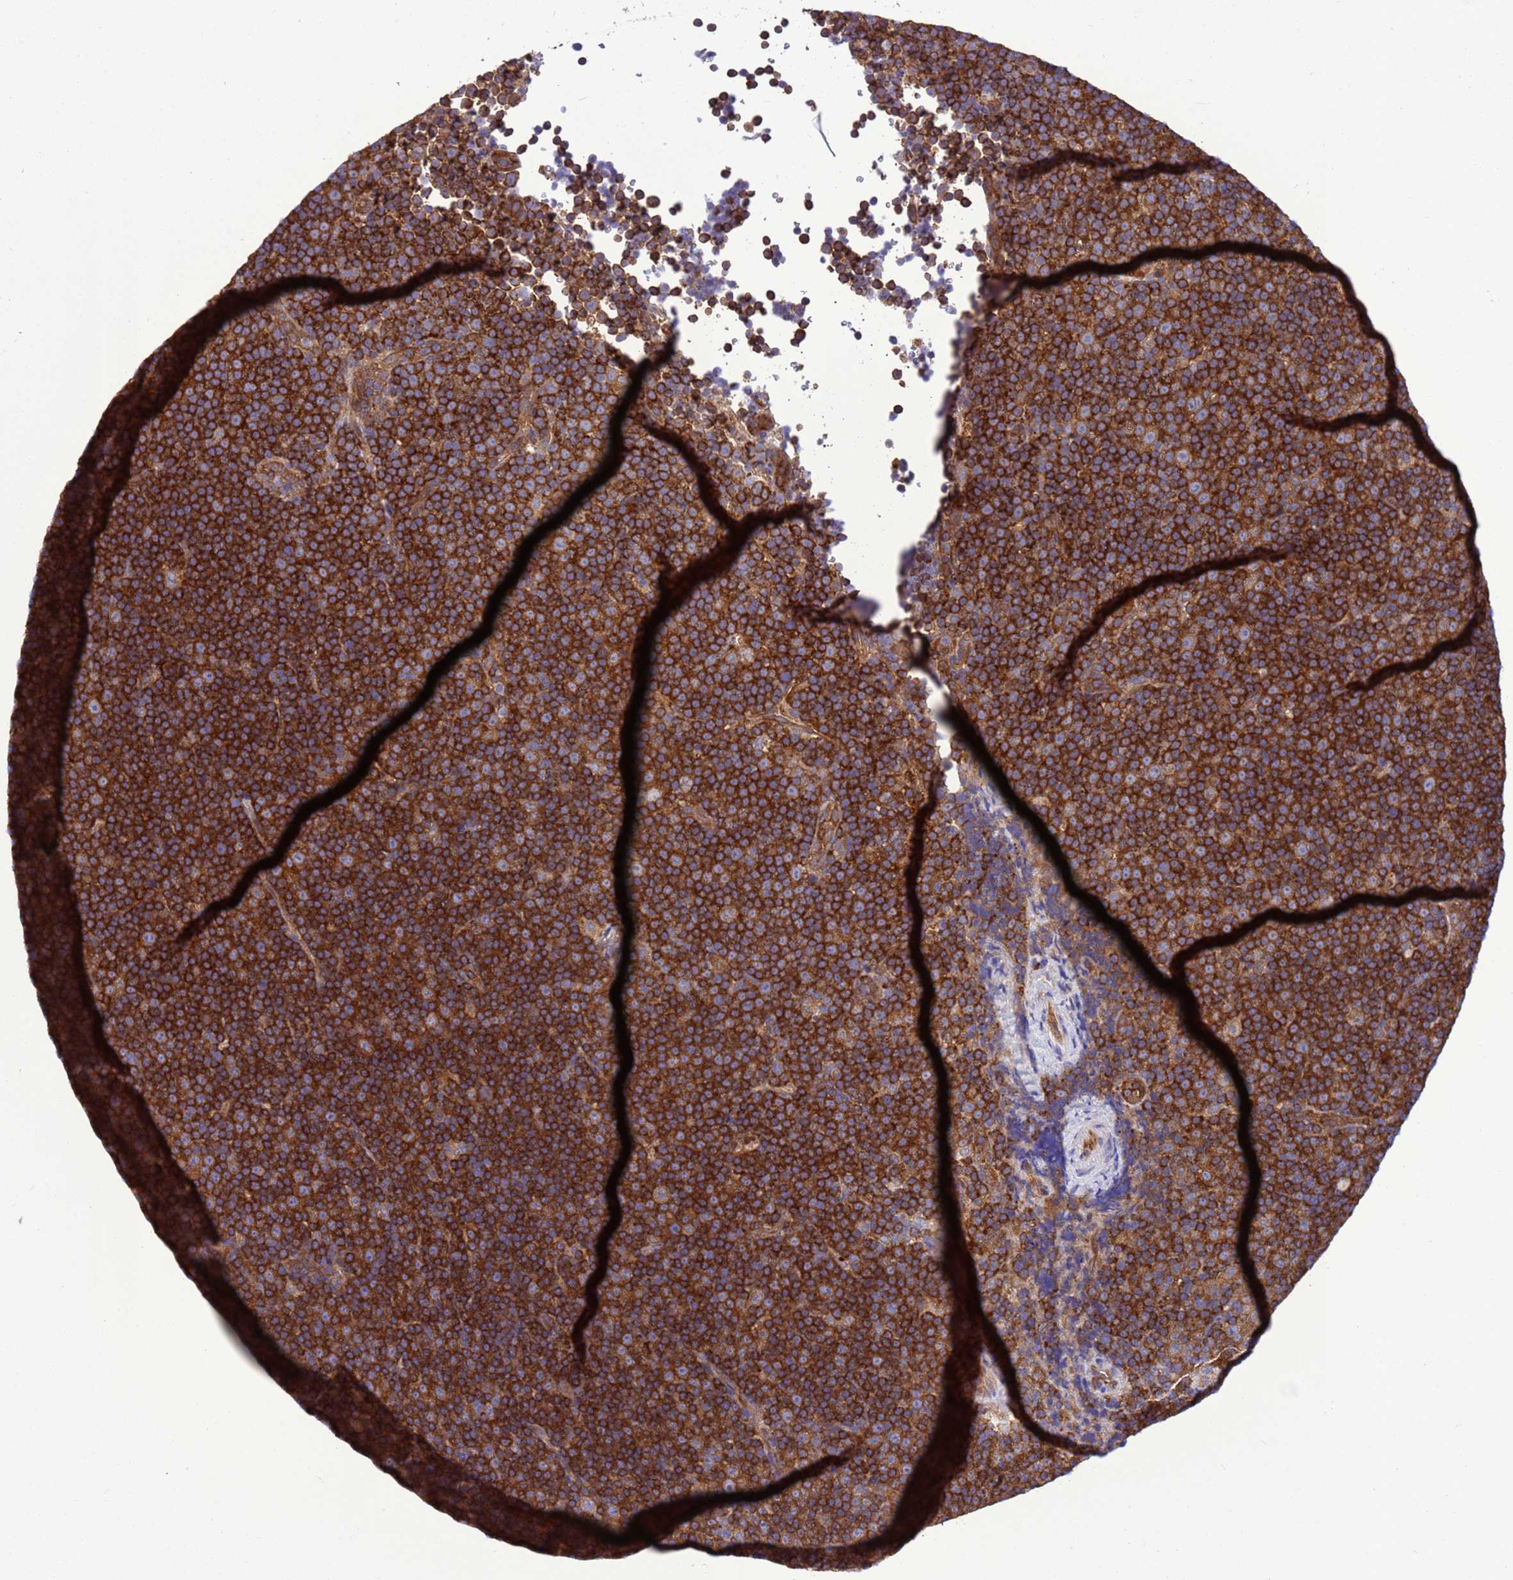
{"staining": {"intensity": "strong", "quantity": ">75%", "location": "cytoplasmic/membranous"}, "tissue": "lymphoma", "cell_type": "Tumor cells", "image_type": "cancer", "snomed": [{"axis": "morphology", "description": "Malignant lymphoma, non-Hodgkin's type, Low grade"}, {"axis": "topography", "description": "Lymph node"}], "caption": "DAB (3,3'-diaminobenzidine) immunohistochemical staining of lymphoma displays strong cytoplasmic/membranous protein expression in about >75% of tumor cells.", "gene": "RABEP2", "patient": {"sex": "female", "age": 67}}